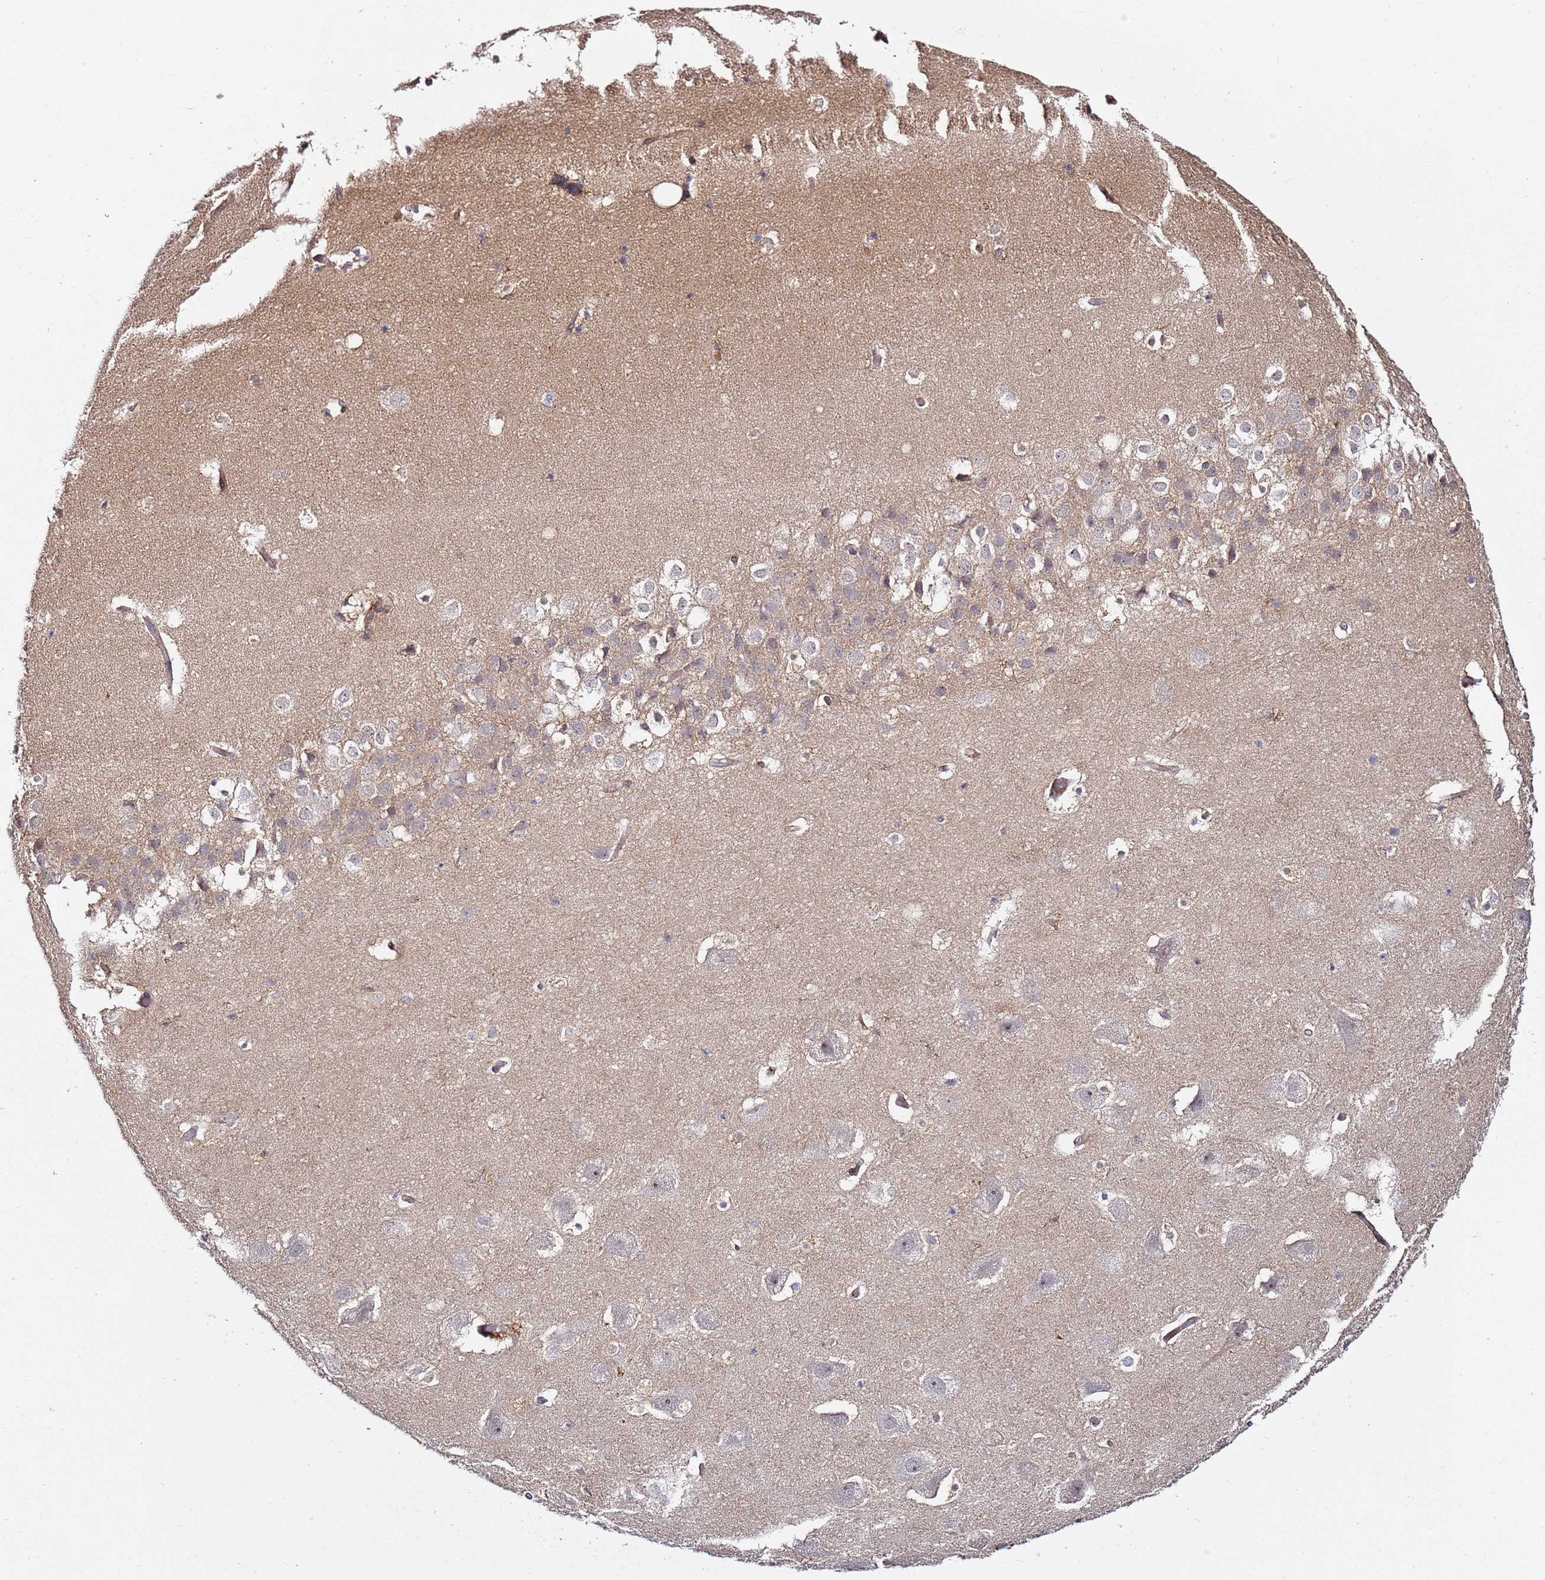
{"staining": {"intensity": "weak", "quantity": "<25%", "location": "cytoplasmic/membranous"}, "tissue": "hippocampus", "cell_type": "Glial cells", "image_type": "normal", "snomed": [{"axis": "morphology", "description": "Normal tissue, NOS"}, {"axis": "topography", "description": "Hippocampus"}], "caption": "Human hippocampus stained for a protein using IHC demonstrates no positivity in glial cells.", "gene": "PRMT7", "patient": {"sex": "female", "age": 52}}